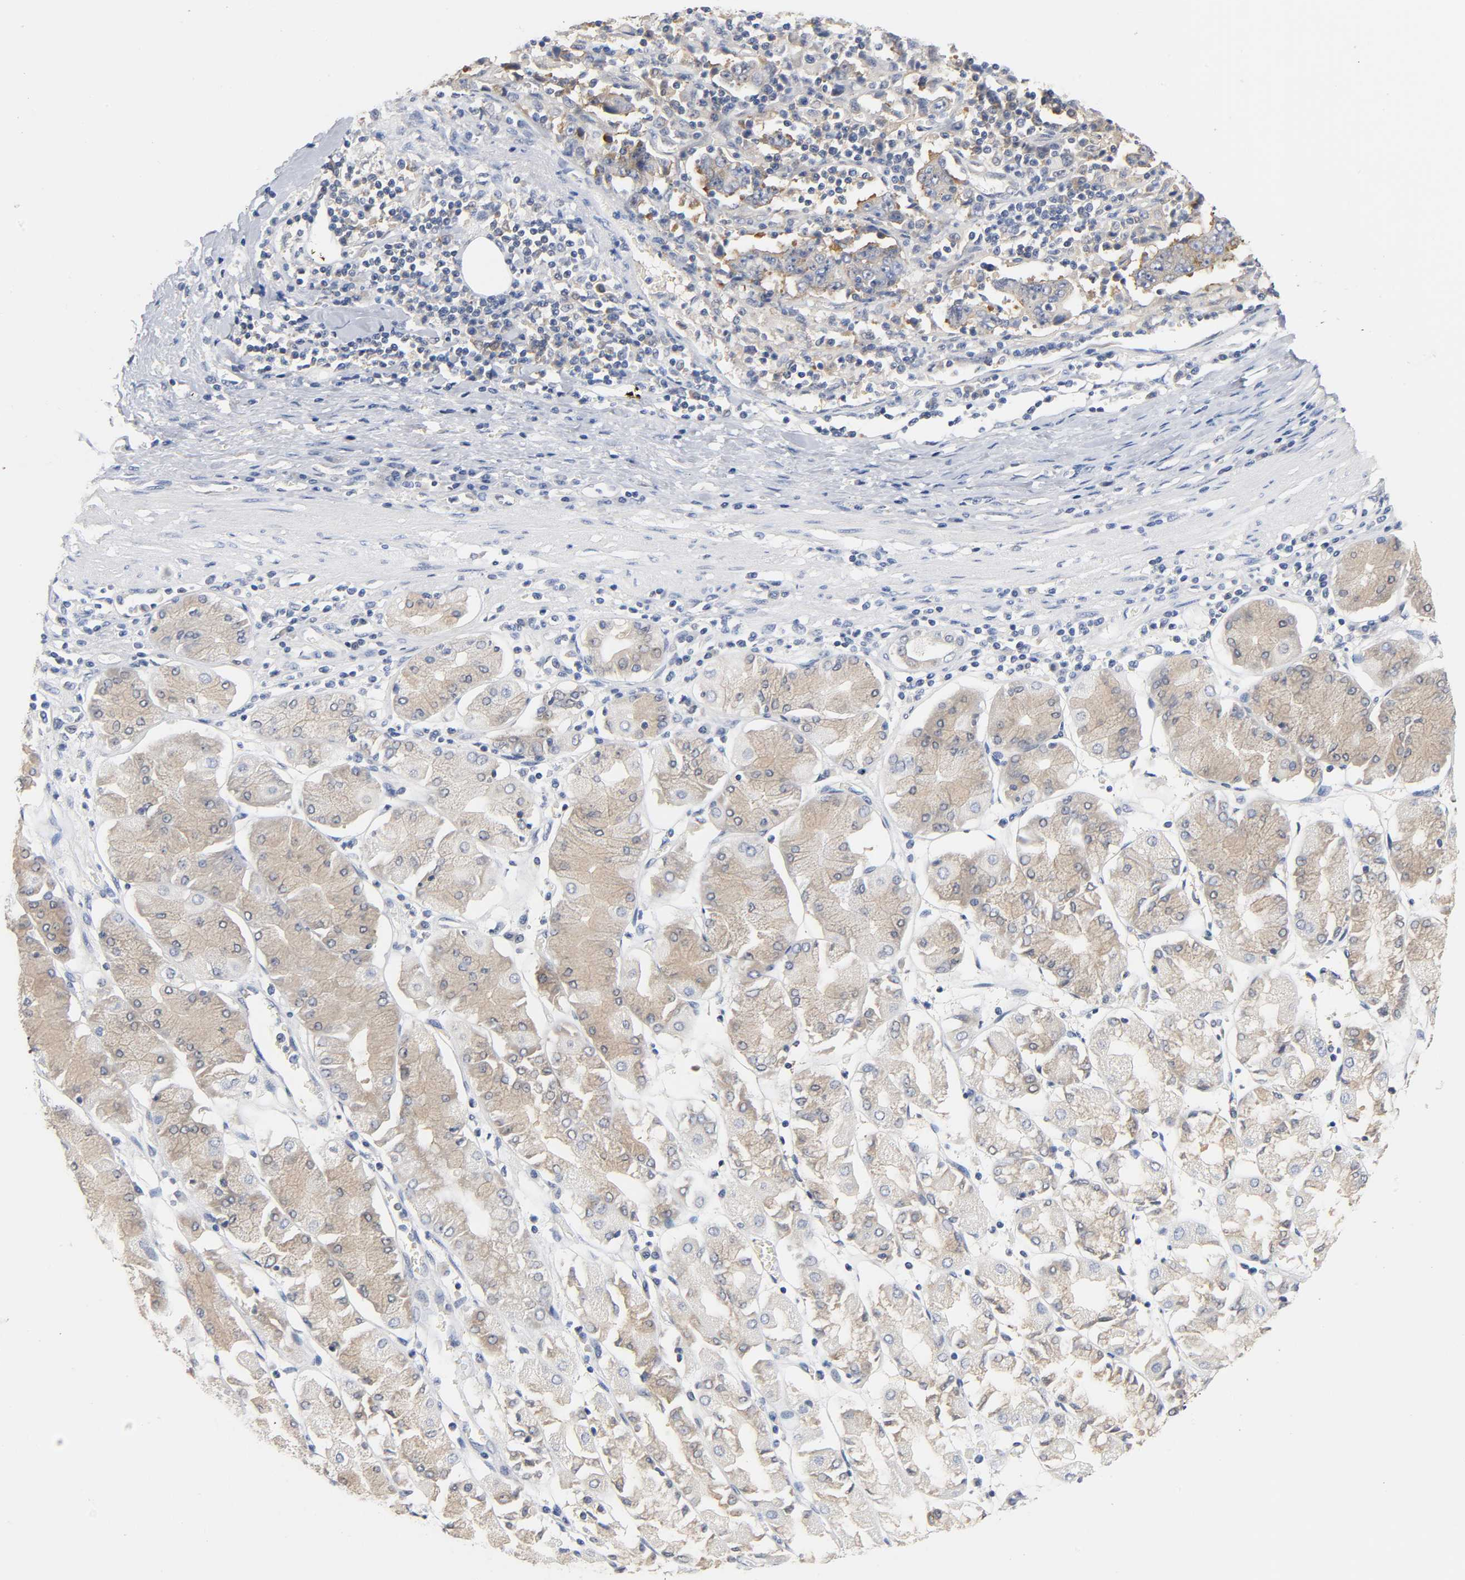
{"staining": {"intensity": "moderate", "quantity": ">75%", "location": "cytoplasmic/membranous"}, "tissue": "stomach cancer", "cell_type": "Tumor cells", "image_type": "cancer", "snomed": [{"axis": "morphology", "description": "Normal tissue, NOS"}, {"axis": "morphology", "description": "Adenocarcinoma, NOS"}, {"axis": "topography", "description": "Stomach, upper"}, {"axis": "topography", "description": "Stomach"}], "caption": "Immunohistochemical staining of human stomach cancer shows medium levels of moderate cytoplasmic/membranous protein positivity in approximately >75% of tumor cells.", "gene": "FYN", "patient": {"sex": "male", "age": 59}}